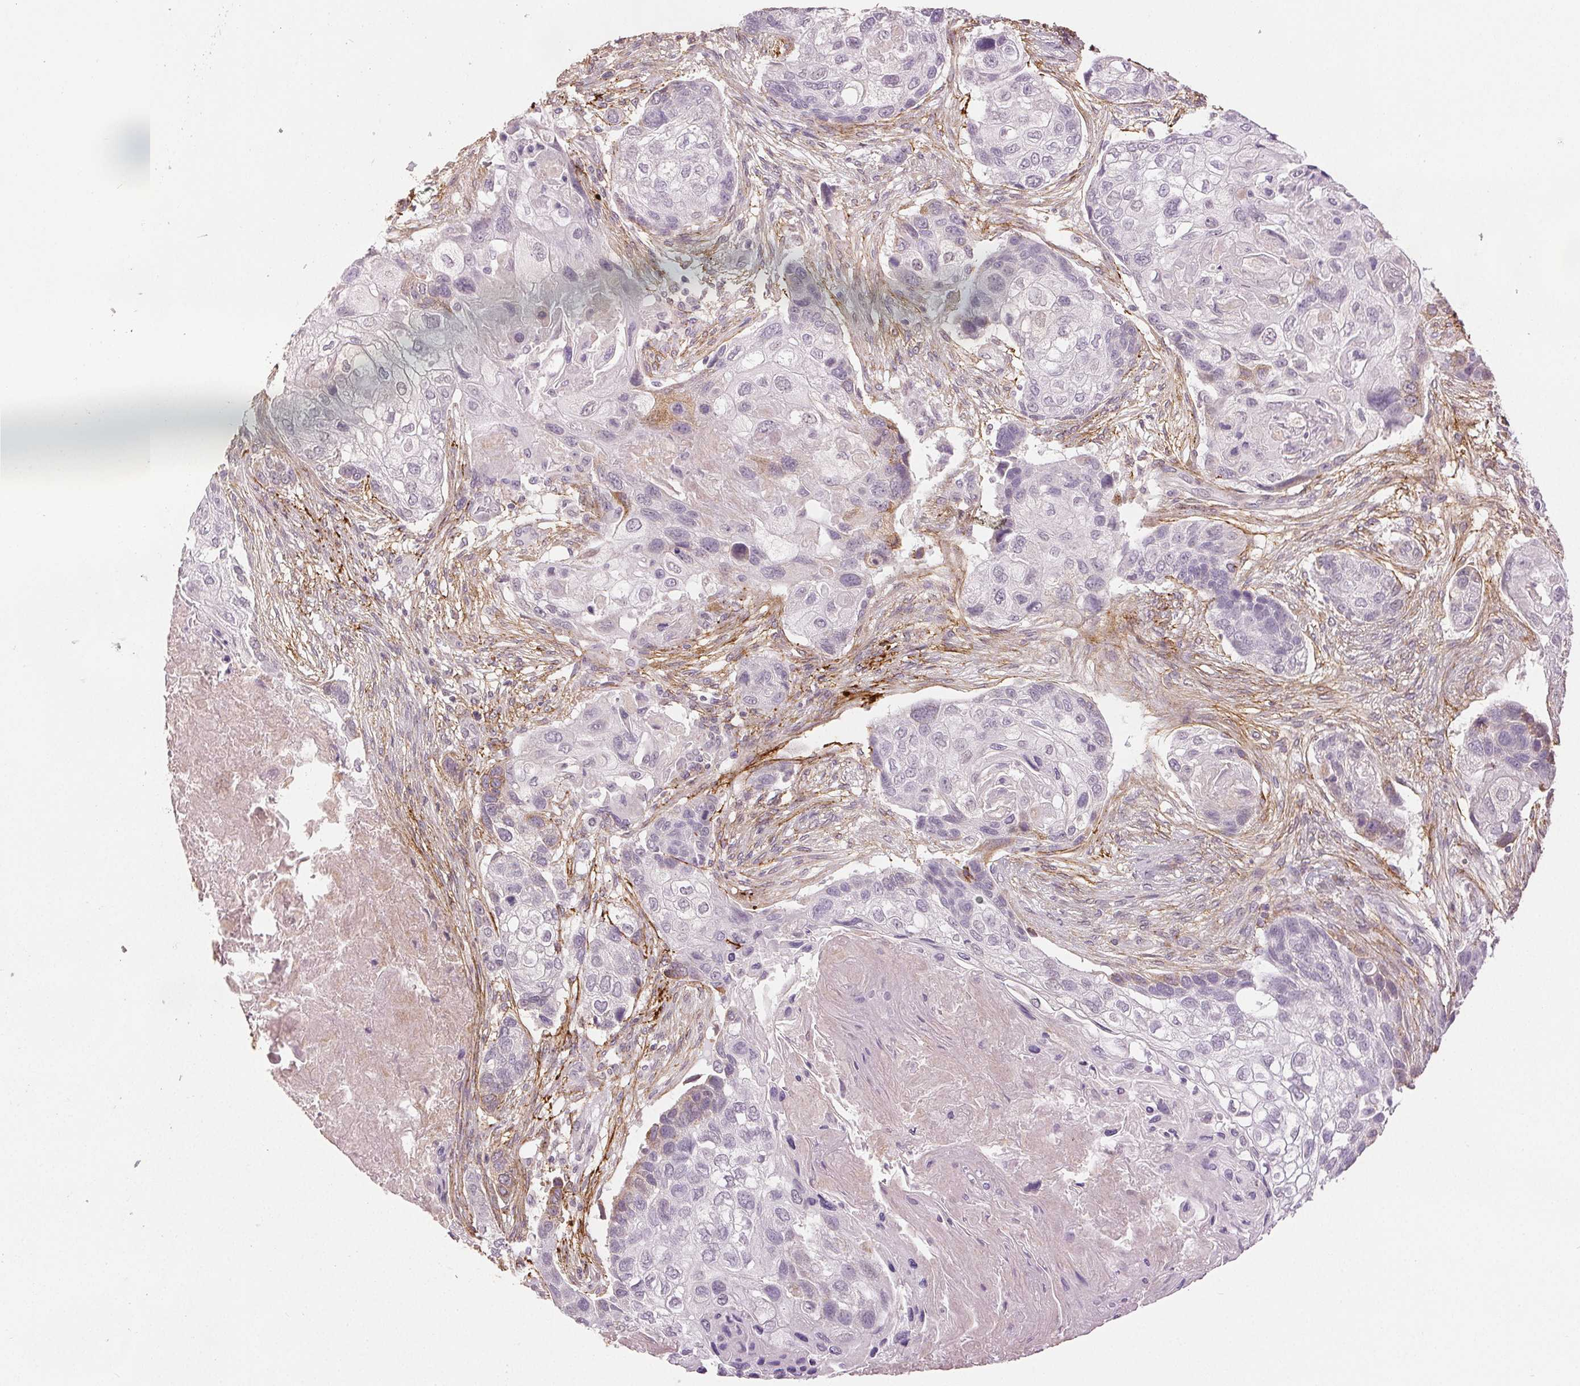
{"staining": {"intensity": "negative", "quantity": "none", "location": "none"}, "tissue": "lung cancer", "cell_type": "Tumor cells", "image_type": "cancer", "snomed": [{"axis": "morphology", "description": "Squamous cell carcinoma, NOS"}, {"axis": "topography", "description": "Lung"}], "caption": "Tumor cells are negative for brown protein staining in lung cancer. (Brightfield microscopy of DAB (3,3'-diaminobenzidine) immunohistochemistry (IHC) at high magnification).", "gene": "FBN1", "patient": {"sex": "male", "age": 69}}